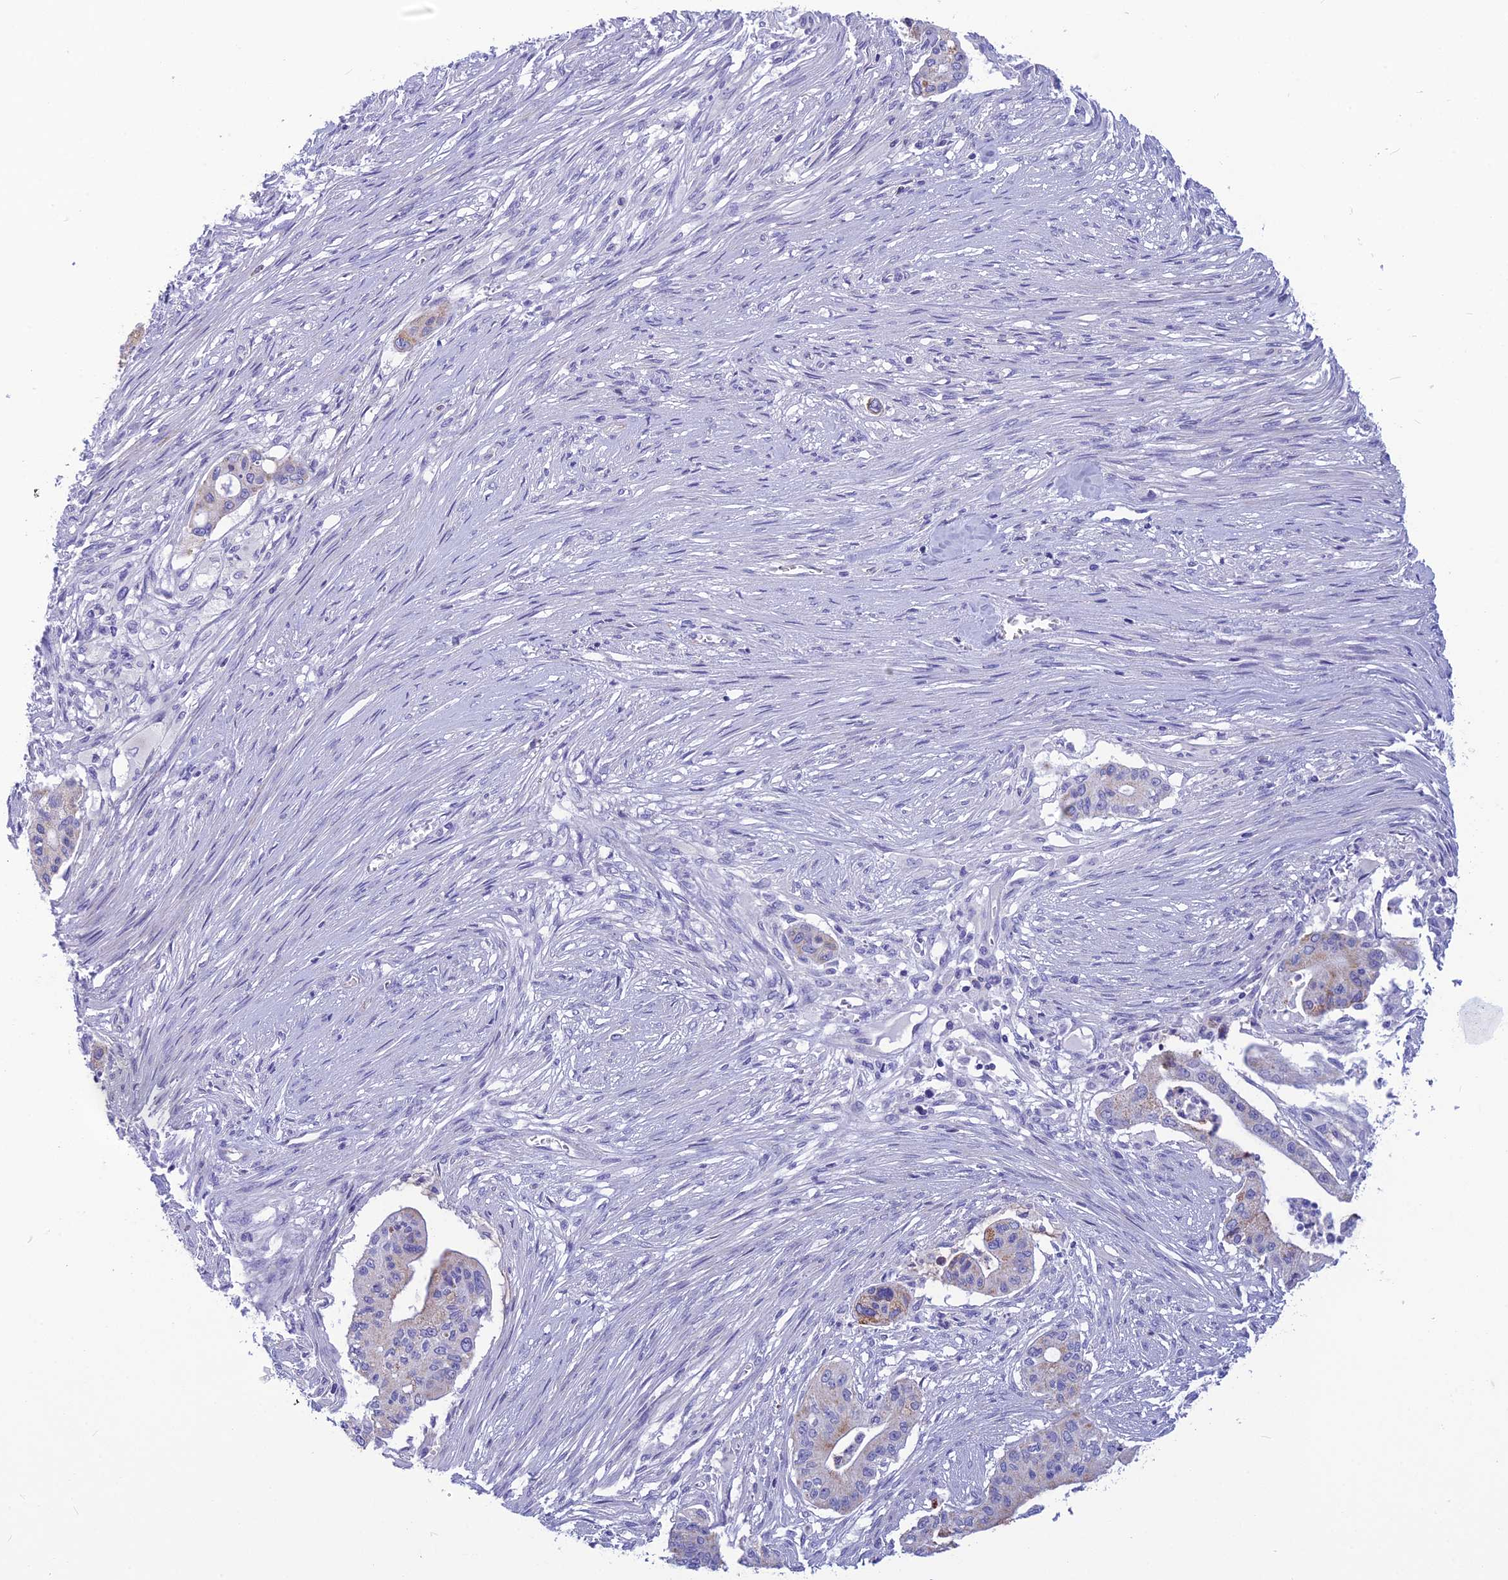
{"staining": {"intensity": "moderate", "quantity": "<25%", "location": "cytoplasmic/membranous"}, "tissue": "pancreatic cancer", "cell_type": "Tumor cells", "image_type": "cancer", "snomed": [{"axis": "morphology", "description": "Adenocarcinoma, NOS"}, {"axis": "topography", "description": "Pancreas"}], "caption": "Adenocarcinoma (pancreatic) tissue shows moderate cytoplasmic/membranous positivity in approximately <25% of tumor cells", "gene": "POMGNT1", "patient": {"sex": "male", "age": 46}}